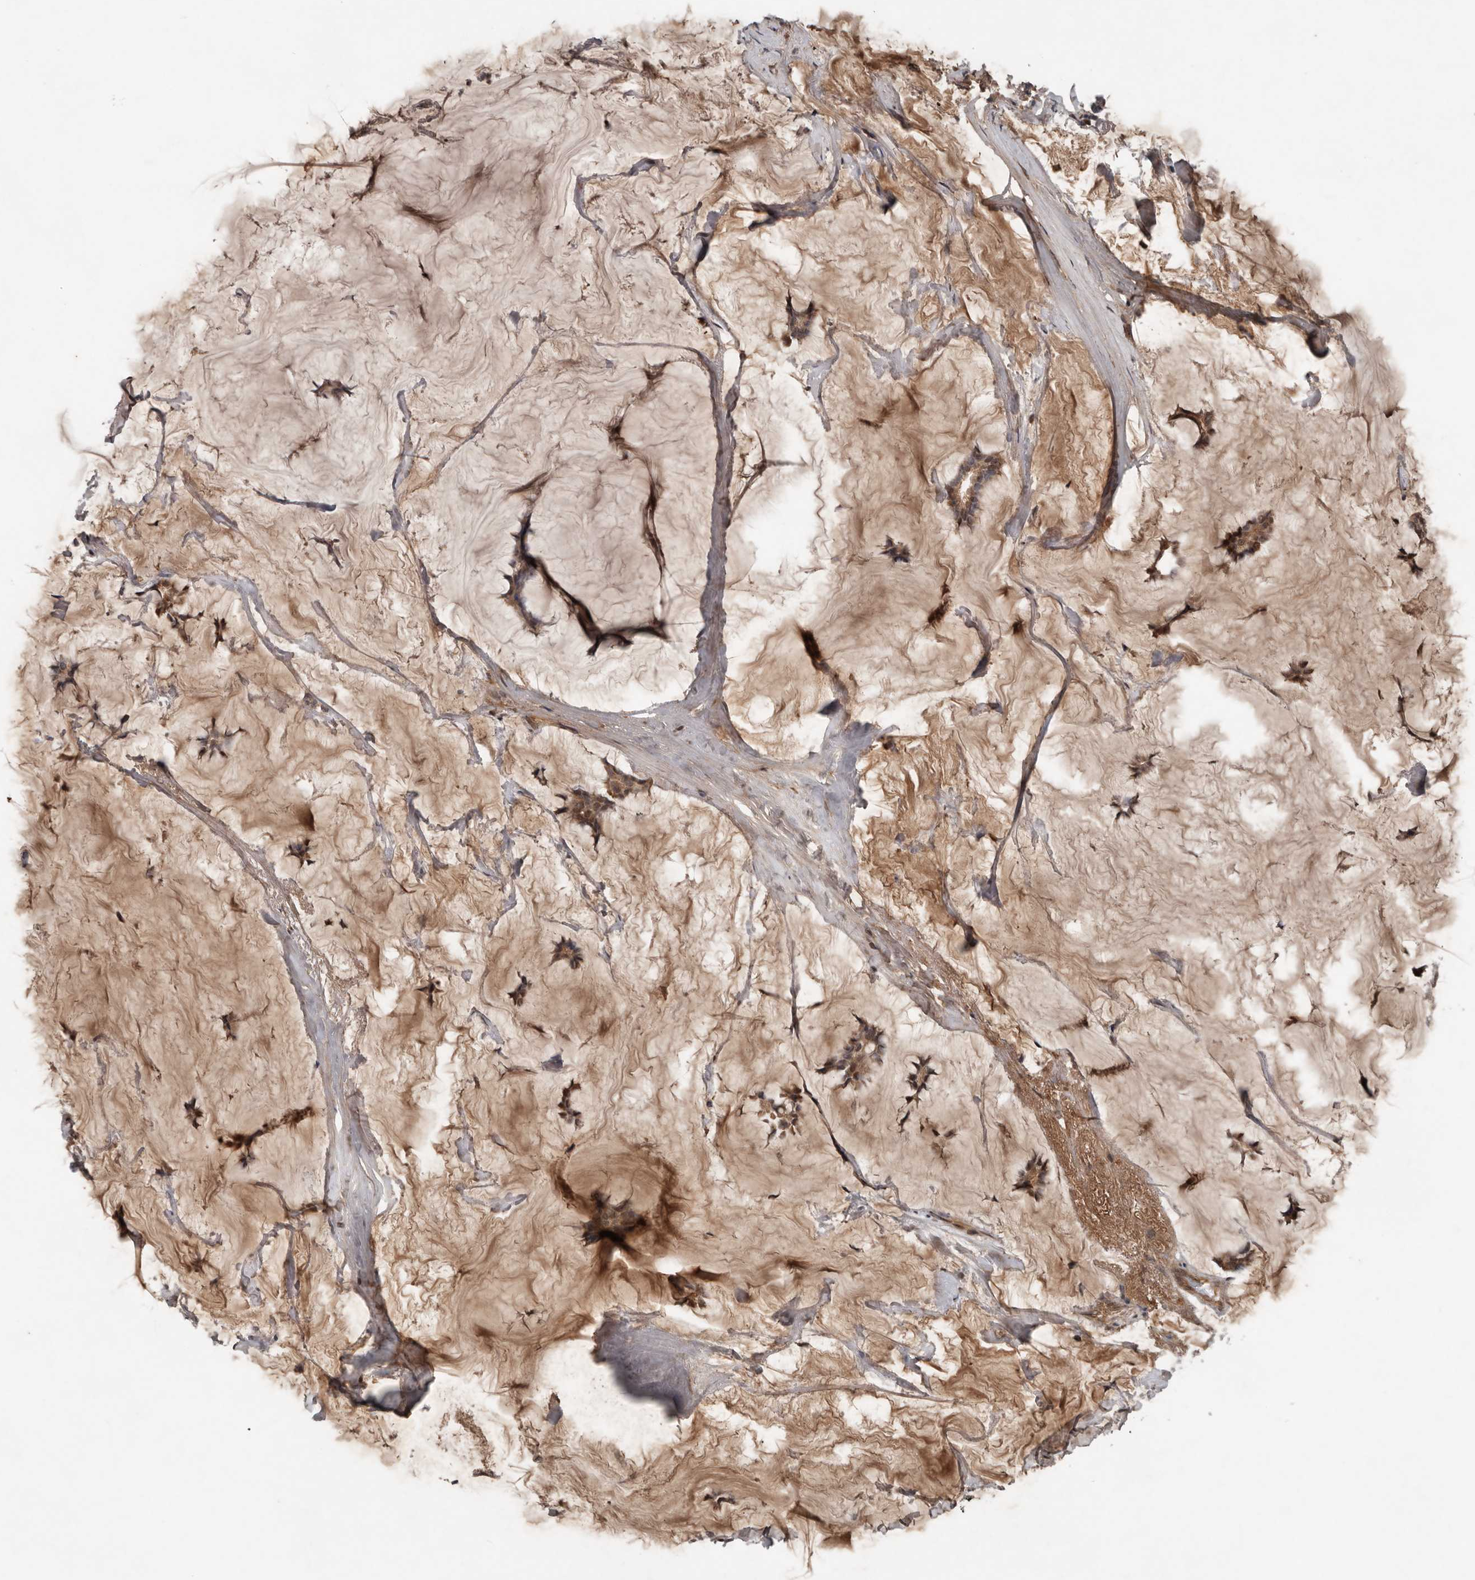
{"staining": {"intensity": "moderate", "quantity": ">75%", "location": "cytoplasmic/membranous"}, "tissue": "breast cancer", "cell_type": "Tumor cells", "image_type": "cancer", "snomed": [{"axis": "morphology", "description": "Duct carcinoma"}, {"axis": "topography", "description": "Breast"}], "caption": "There is medium levels of moderate cytoplasmic/membranous staining in tumor cells of breast intraductal carcinoma, as demonstrated by immunohistochemical staining (brown color).", "gene": "DNAJB4", "patient": {"sex": "female", "age": 93}}